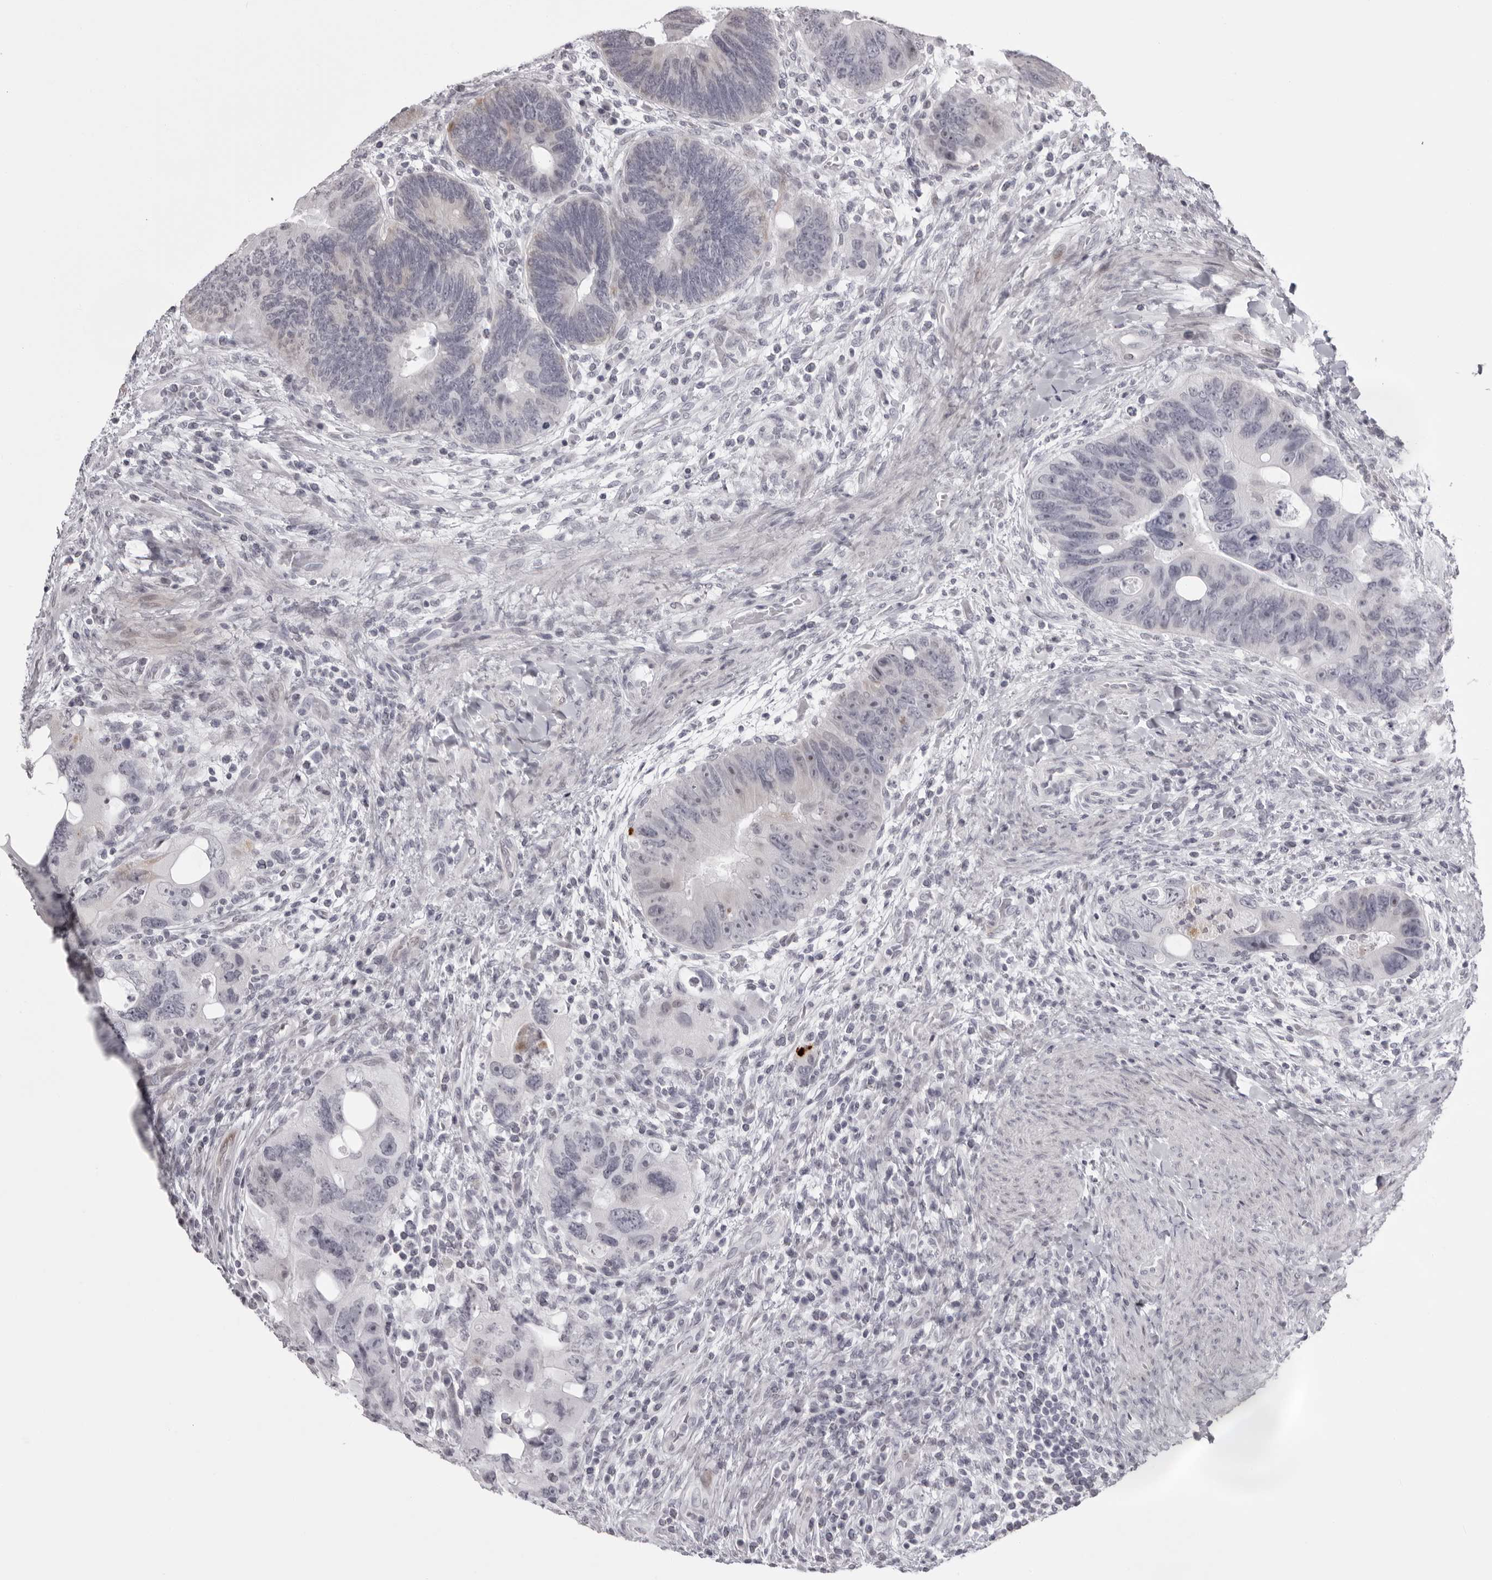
{"staining": {"intensity": "negative", "quantity": "none", "location": "none"}, "tissue": "colorectal cancer", "cell_type": "Tumor cells", "image_type": "cancer", "snomed": [{"axis": "morphology", "description": "Adenocarcinoma, NOS"}, {"axis": "topography", "description": "Rectum"}], "caption": "DAB (3,3'-diaminobenzidine) immunohistochemical staining of human colorectal cancer reveals no significant expression in tumor cells.", "gene": "NUDT18", "patient": {"sex": "male", "age": 59}}